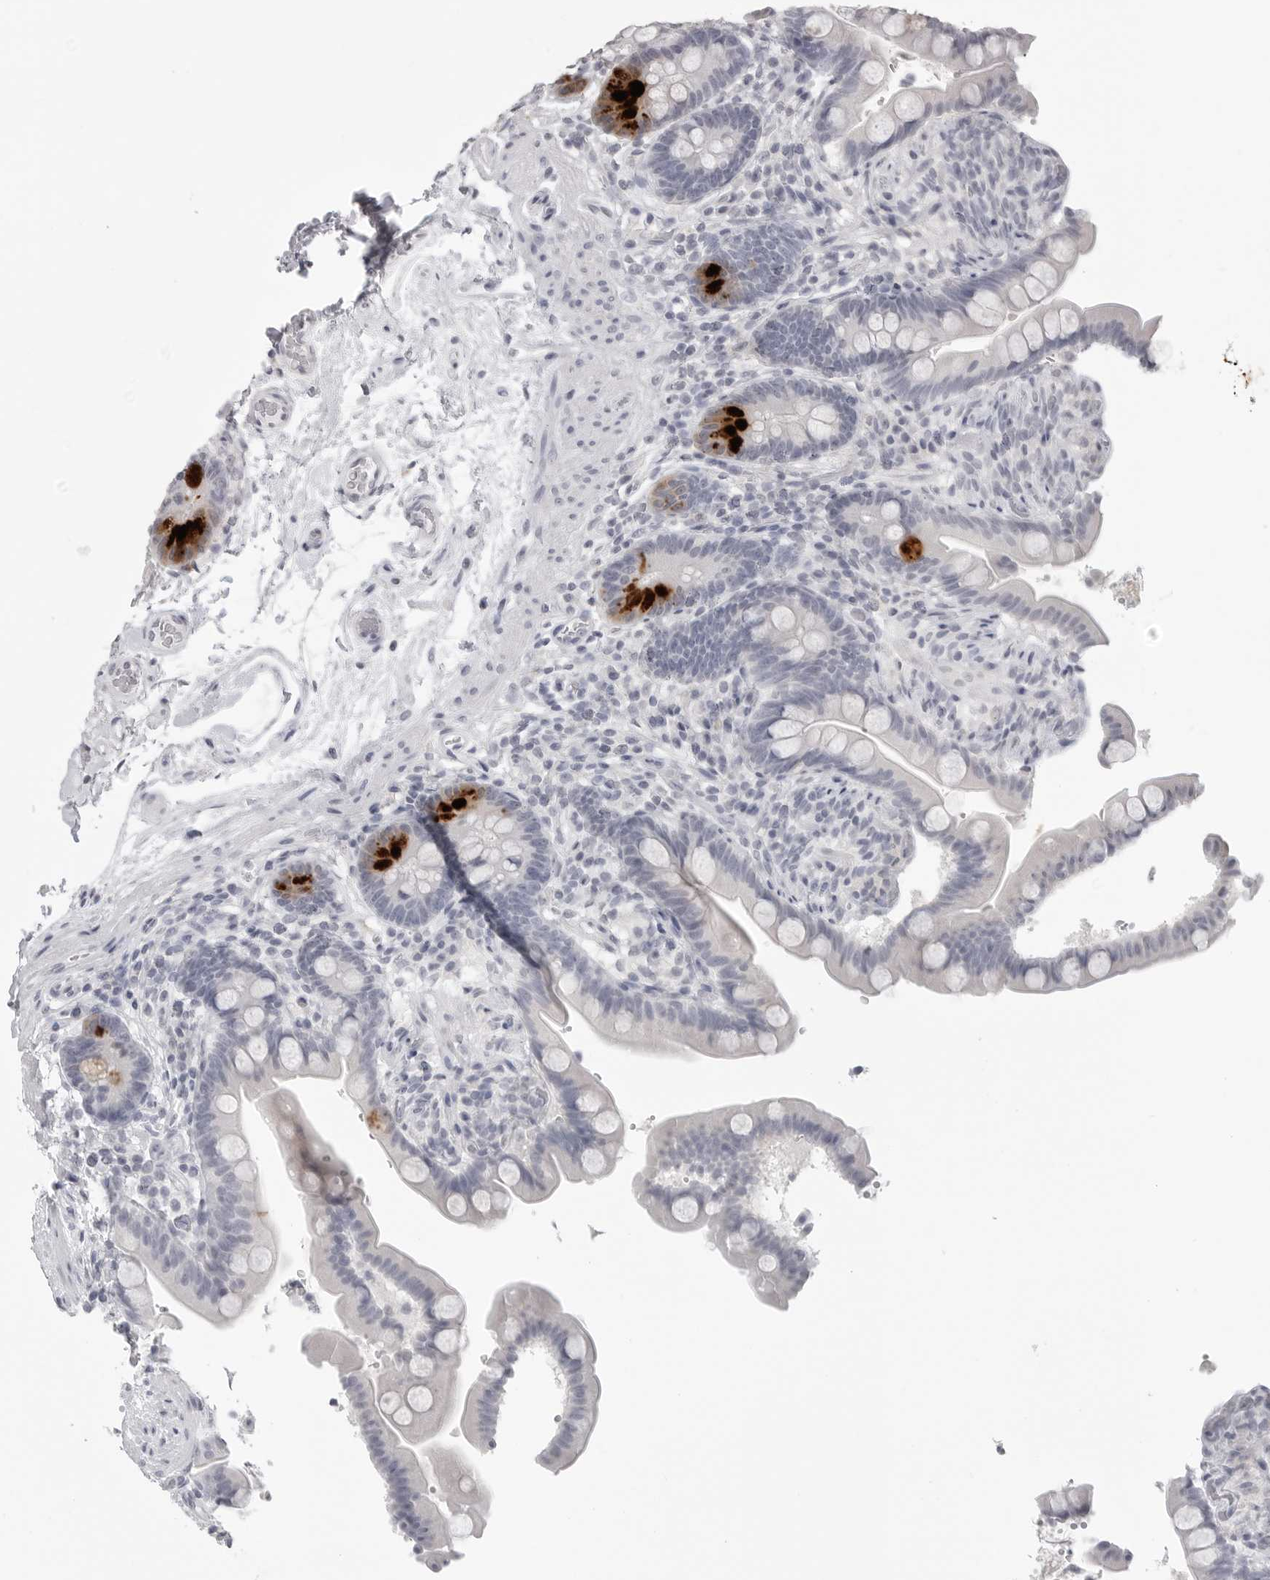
{"staining": {"intensity": "negative", "quantity": "none", "location": "none"}, "tissue": "colon", "cell_type": "Endothelial cells", "image_type": "normal", "snomed": [{"axis": "morphology", "description": "Normal tissue, NOS"}, {"axis": "topography", "description": "Smooth muscle"}, {"axis": "topography", "description": "Colon"}], "caption": "IHC of benign colon displays no staining in endothelial cells.", "gene": "PRSS1", "patient": {"sex": "male", "age": 73}}